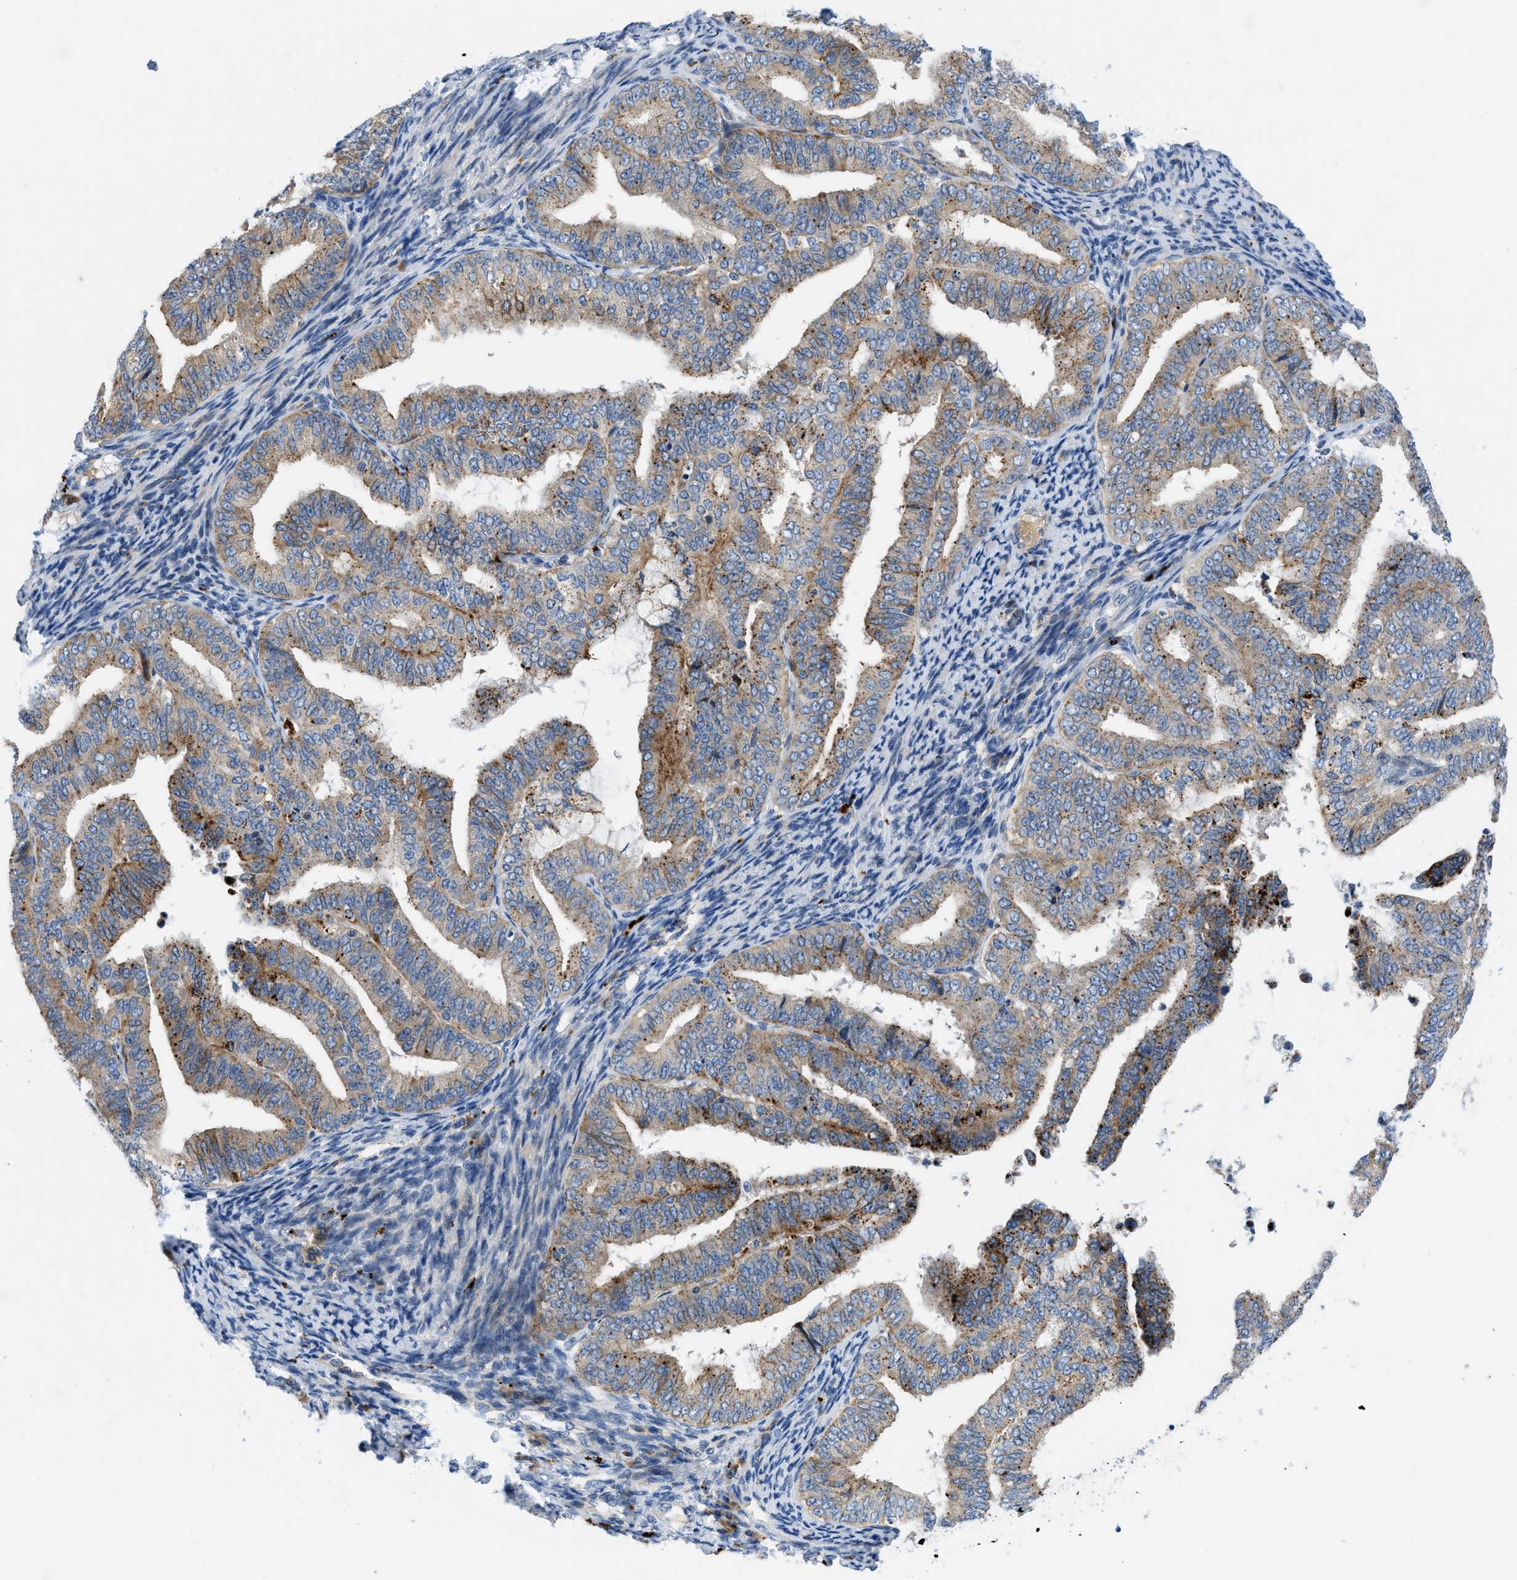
{"staining": {"intensity": "strong", "quantity": ">75%", "location": "cytoplasmic/membranous"}, "tissue": "endometrial cancer", "cell_type": "Tumor cells", "image_type": "cancer", "snomed": [{"axis": "morphology", "description": "Adenocarcinoma, NOS"}, {"axis": "topography", "description": "Endometrium"}], "caption": "High-power microscopy captured an immunohistochemistry (IHC) image of endometrial adenocarcinoma, revealing strong cytoplasmic/membranous staining in approximately >75% of tumor cells. (DAB = brown stain, brightfield microscopy at high magnification).", "gene": "TMEM248", "patient": {"sex": "female", "age": 63}}